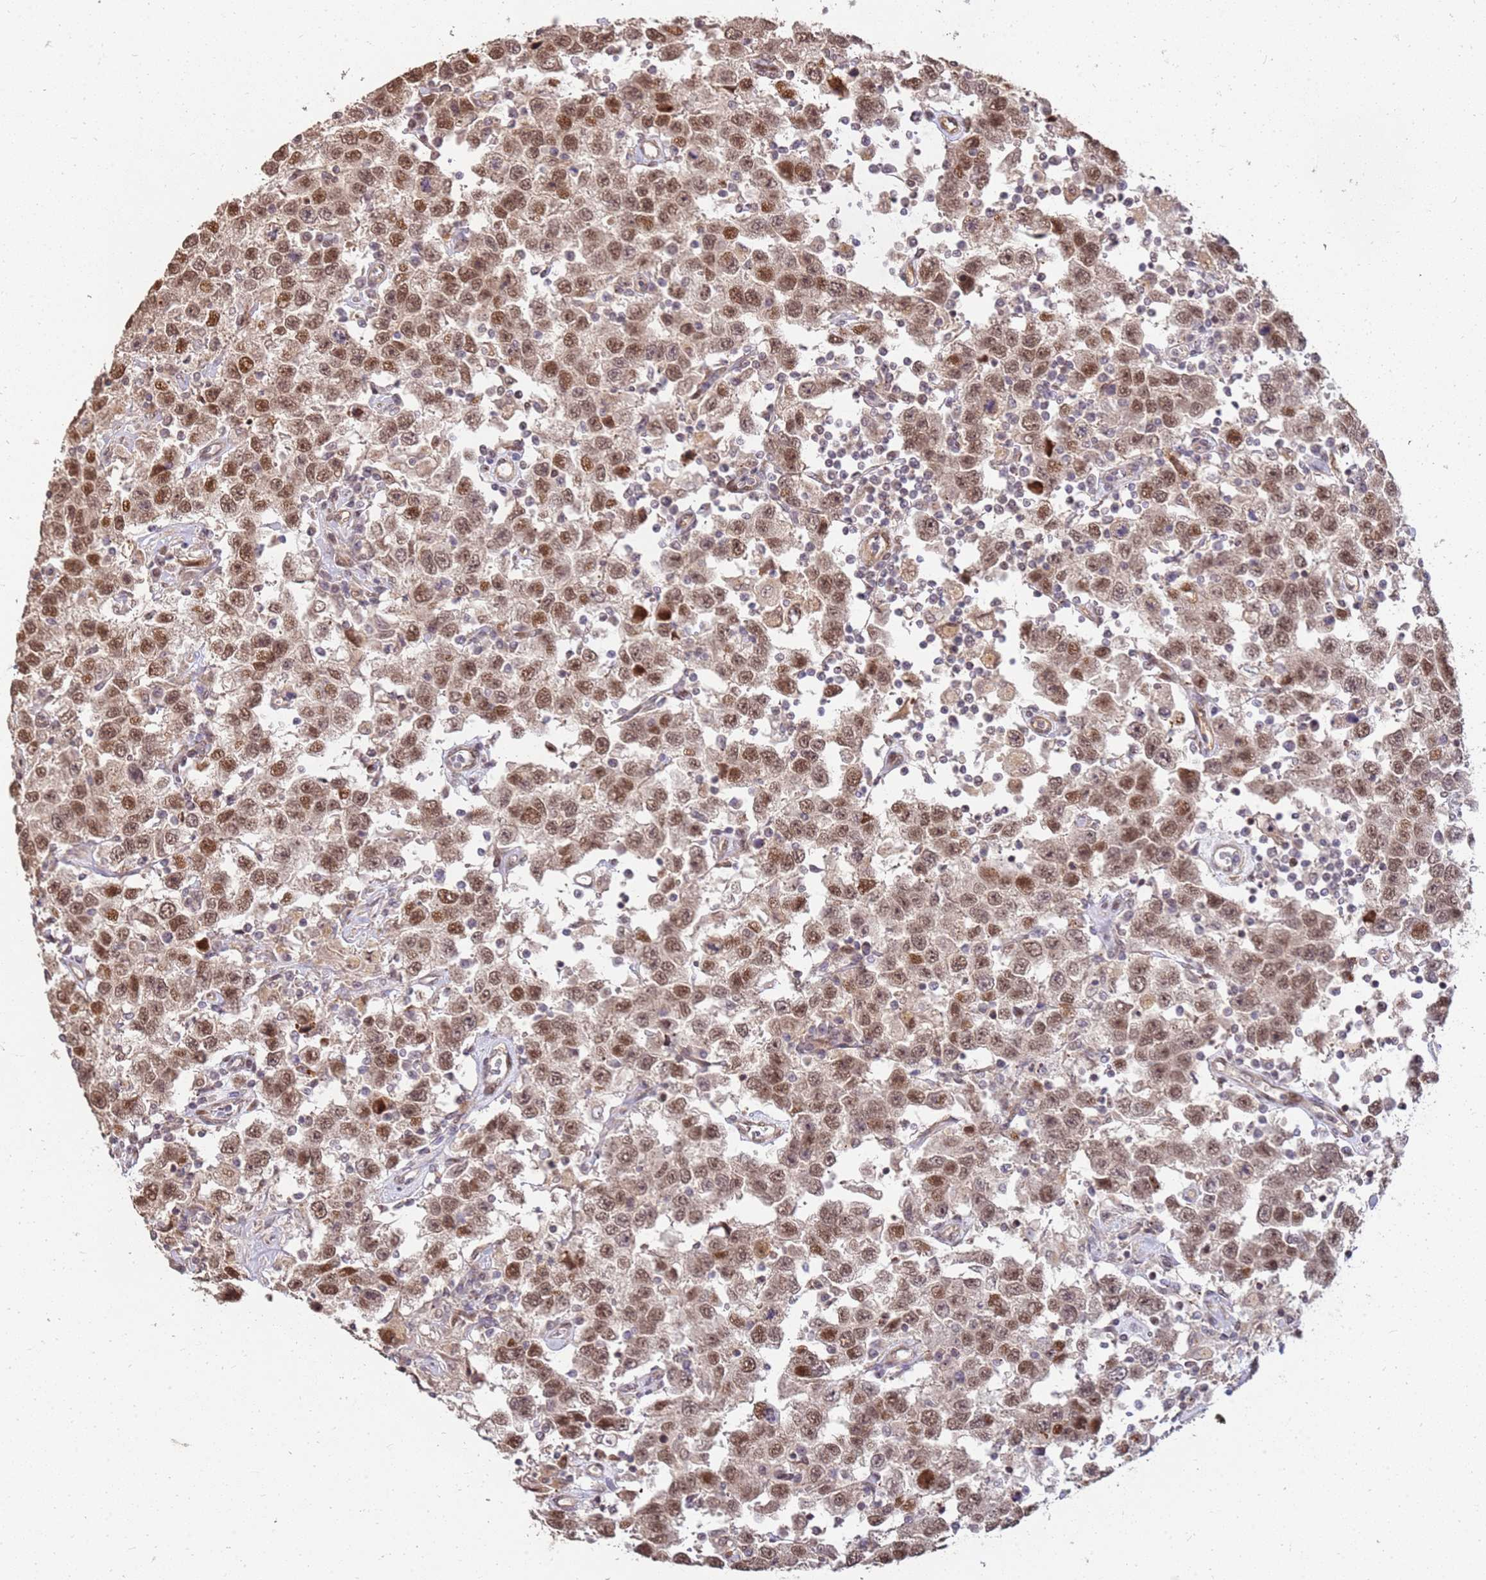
{"staining": {"intensity": "moderate", "quantity": ">75%", "location": "nuclear"}, "tissue": "testis cancer", "cell_type": "Tumor cells", "image_type": "cancer", "snomed": [{"axis": "morphology", "description": "Seminoma, NOS"}, {"axis": "topography", "description": "Testis"}], "caption": "Immunohistochemical staining of human testis seminoma reveals medium levels of moderate nuclear staining in approximately >75% of tumor cells.", "gene": "ST18", "patient": {"sex": "male", "age": 41}}